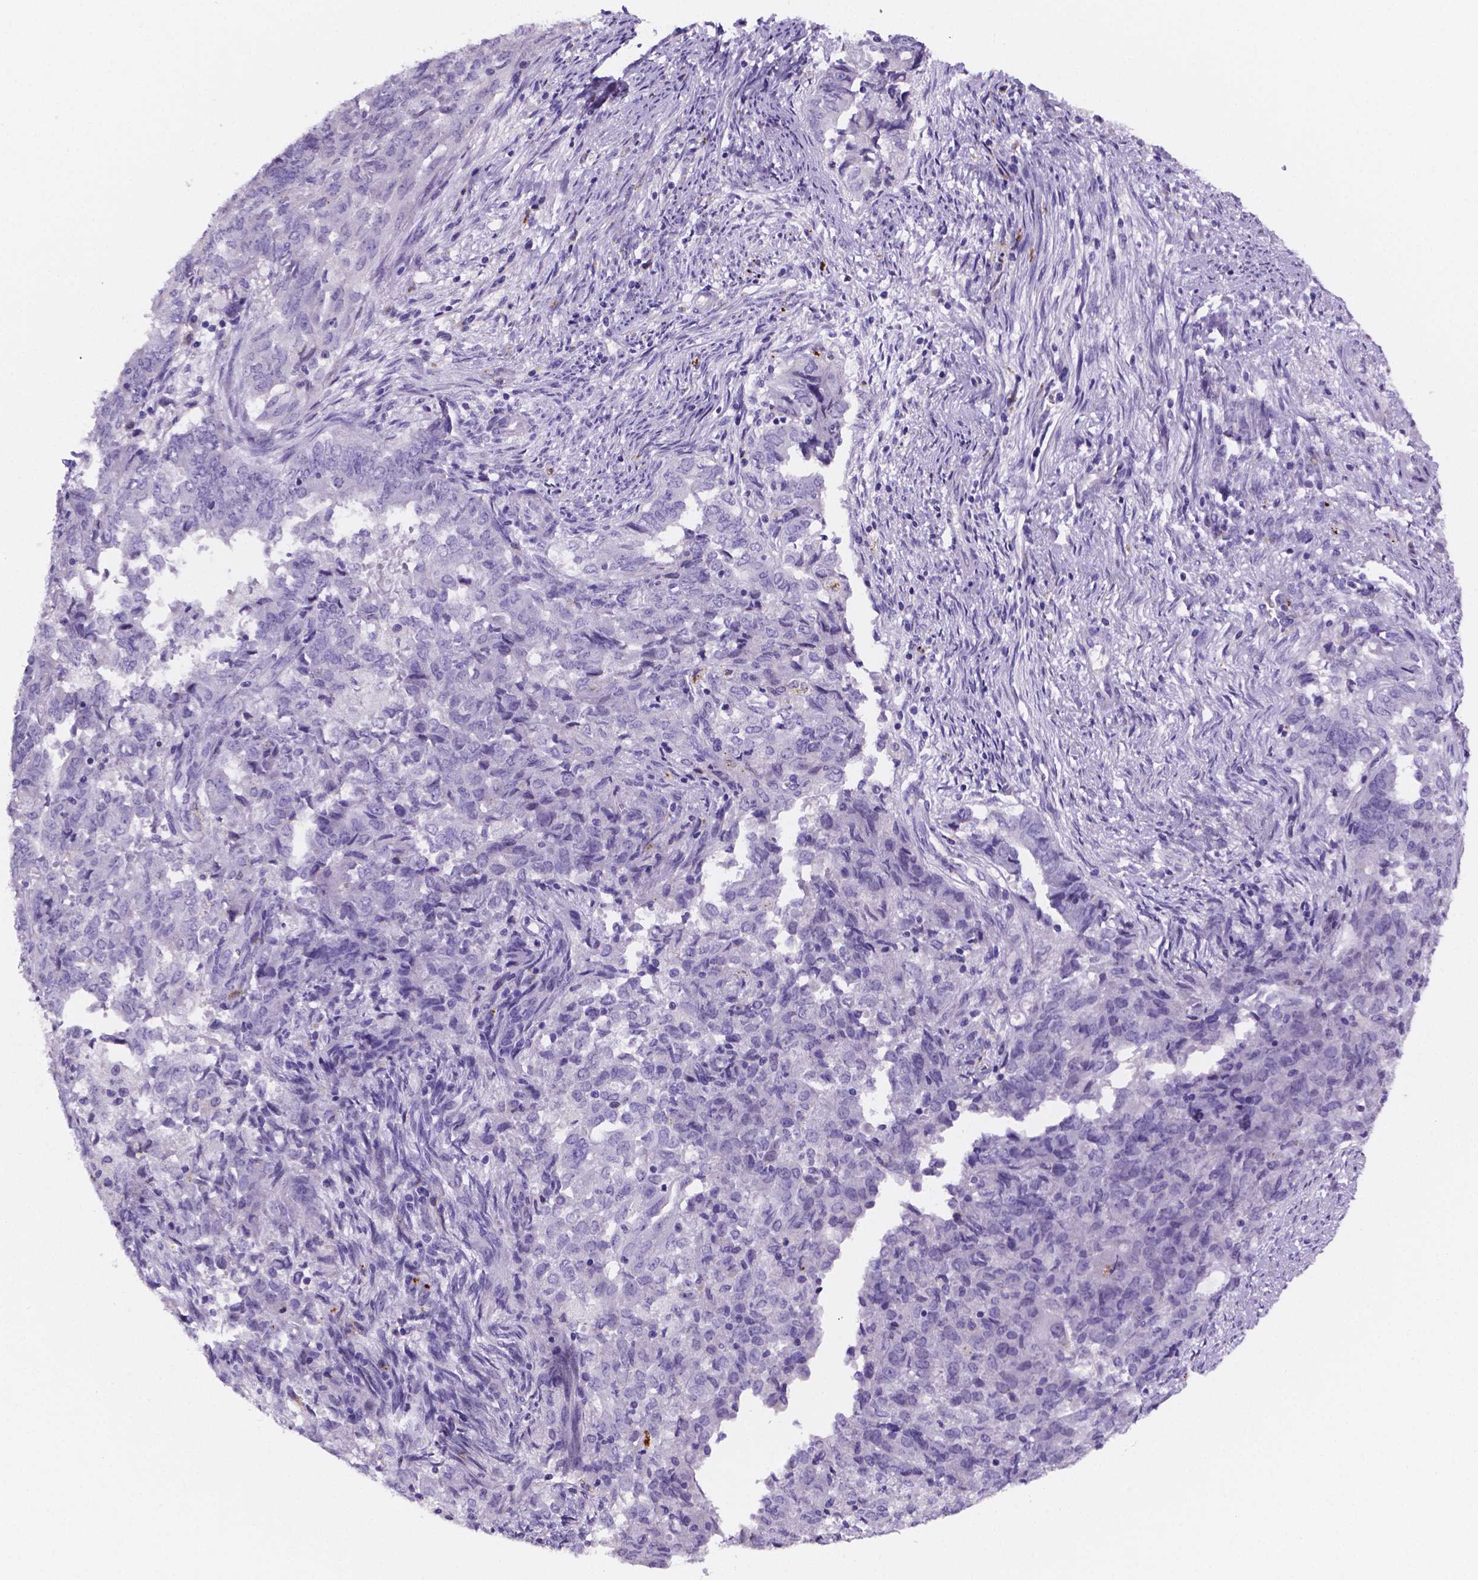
{"staining": {"intensity": "negative", "quantity": "none", "location": "none"}, "tissue": "endometrial cancer", "cell_type": "Tumor cells", "image_type": "cancer", "snomed": [{"axis": "morphology", "description": "Adenocarcinoma, NOS"}, {"axis": "topography", "description": "Endometrium"}], "caption": "High power microscopy histopathology image of an immunohistochemistry micrograph of endometrial adenocarcinoma, revealing no significant staining in tumor cells. (Immunohistochemistry (ihc), brightfield microscopy, high magnification).", "gene": "NRGN", "patient": {"sex": "female", "age": 72}}